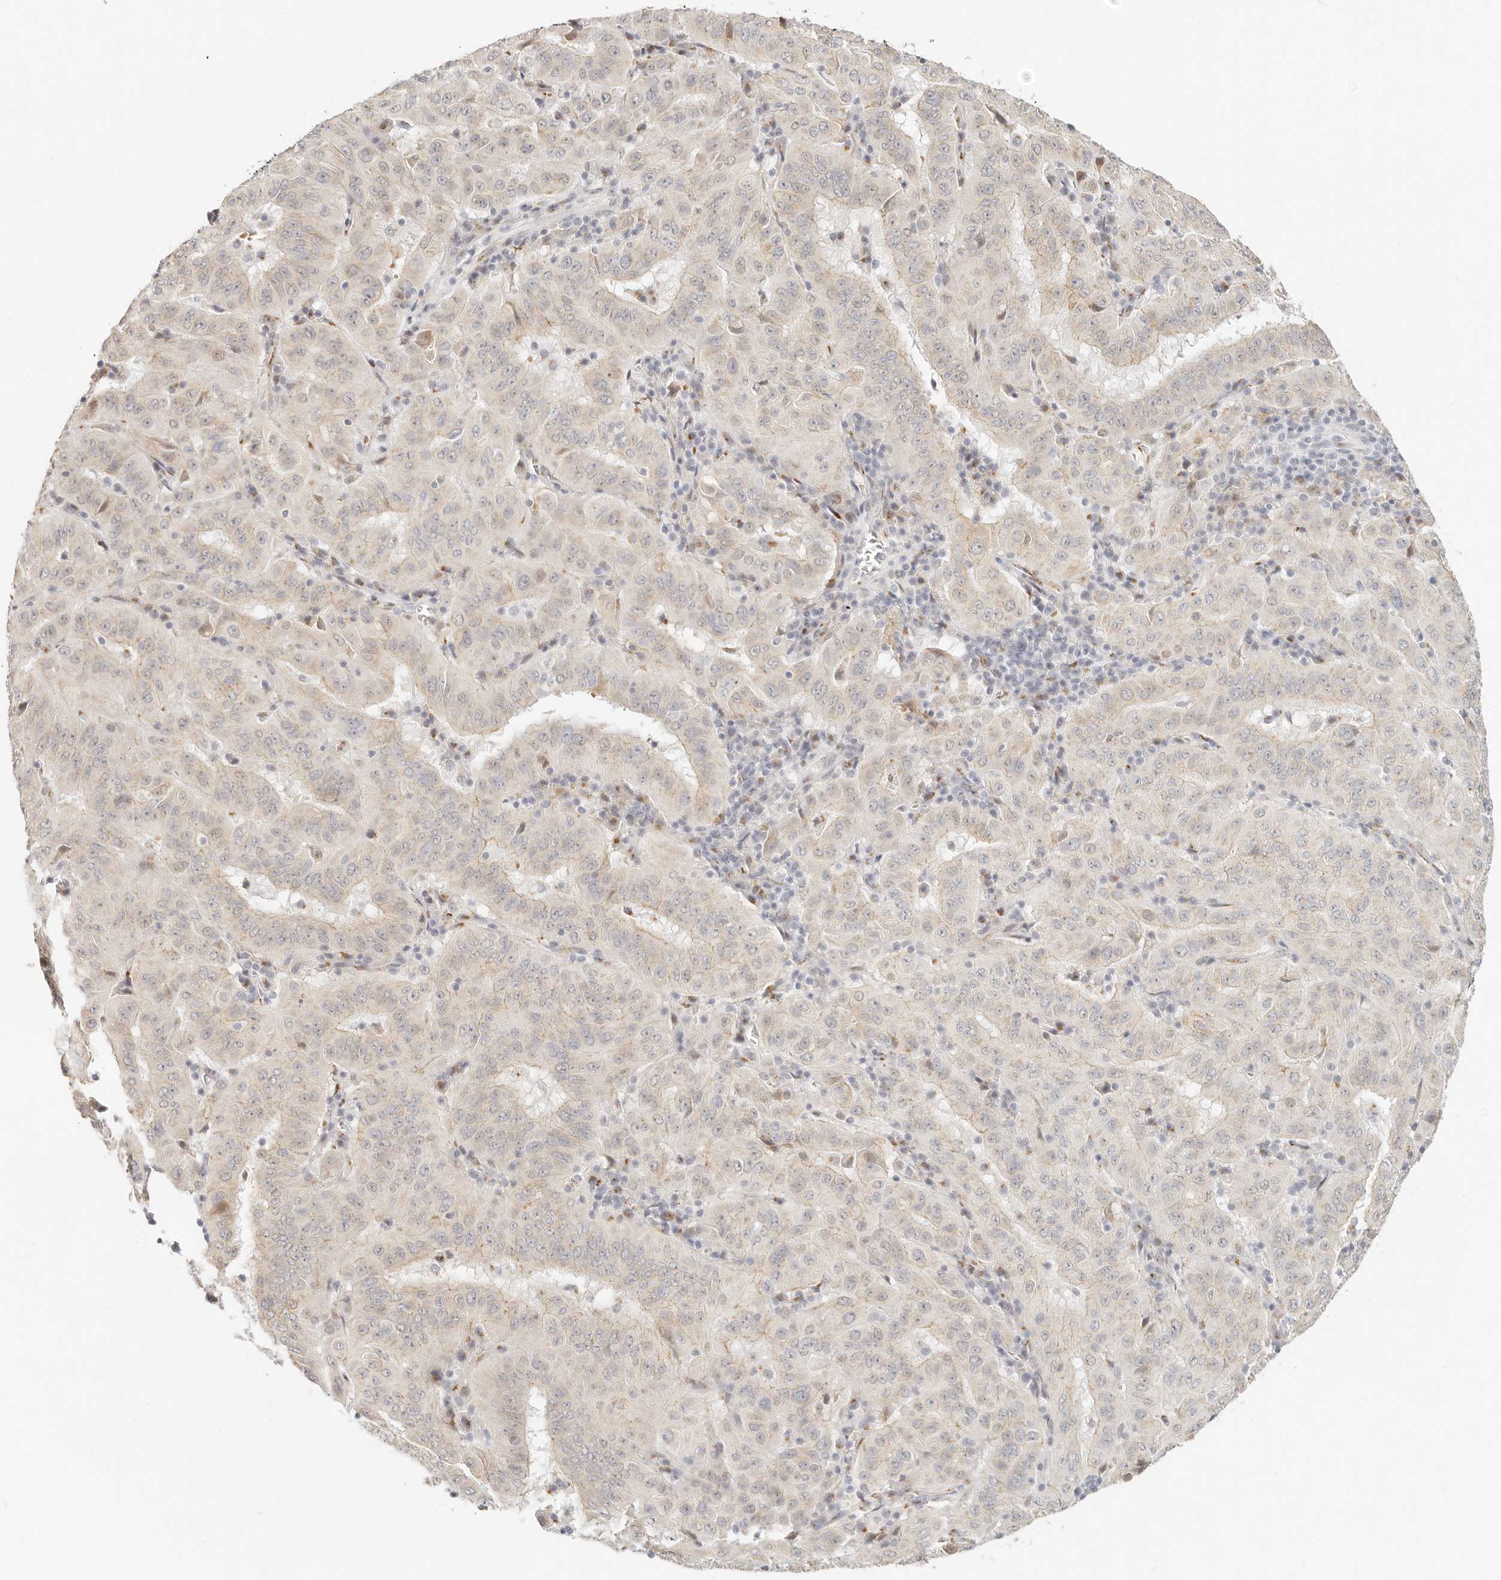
{"staining": {"intensity": "weak", "quantity": "25%-75%", "location": "cytoplasmic/membranous"}, "tissue": "pancreatic cancer", "cell_type": "Tumor cells", "image_type": "cancer", "snomed": [{"axis": "morphology", "description": "Adenocarcinoma, NOS"}, {"axis": "topography", "description": "Pancreas"}], "caption": "Protein positivity by immunohistochemistry shows weak cytoplasmic/membranous positivity in approximately 25%-75% of tumor cells in pancreatic cancer (adenocarcinoma). The protein is stained brown, and the nuclei are stained in blue (DAB IHC with brightfield microscopy, high magnification).", "gene": "FAM20B", "patient": {"sex": "male", "age": 63}}